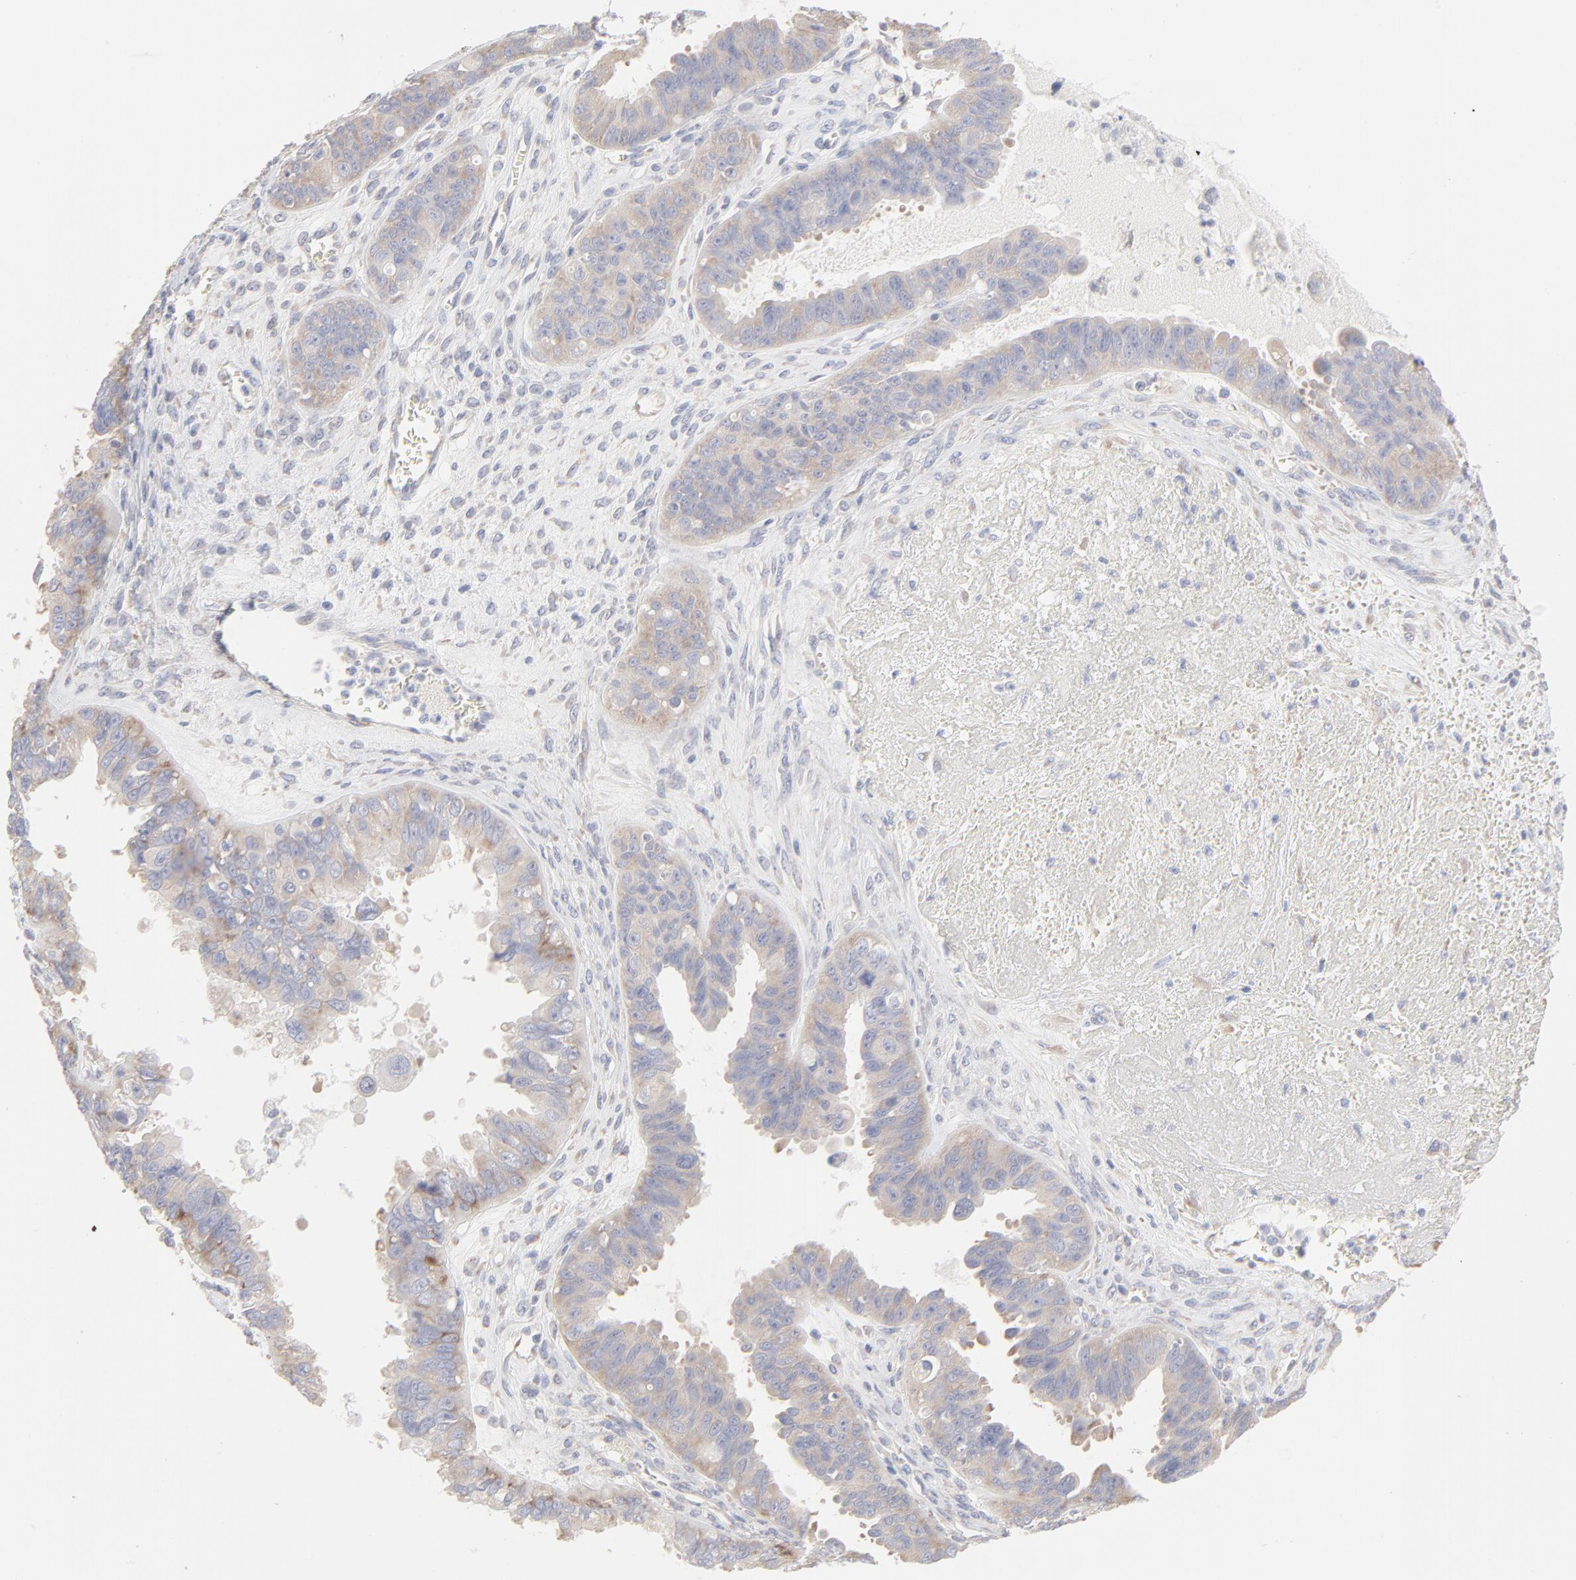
{"staining": {"intensity": "weak", "quantity": ">75%", "location": "cytoplasmic/membranous"}, "tissue": "ovarian cancer", "cell_type": "Tumor cells", "image_type": "cancer", "snomed": [{"axis": "morphology", "description": "Carcinoma, endometroid"}, {"axis": "topography", "description": "Ovary"}], "caption": "This is an image of immunohistochemistry staining of ovarian cancer, which shows weak staining in the cytoplasmic/membranous of tumor cells.", "gene": "RPS21", "patient": {"sex": "female", "age": 85}}